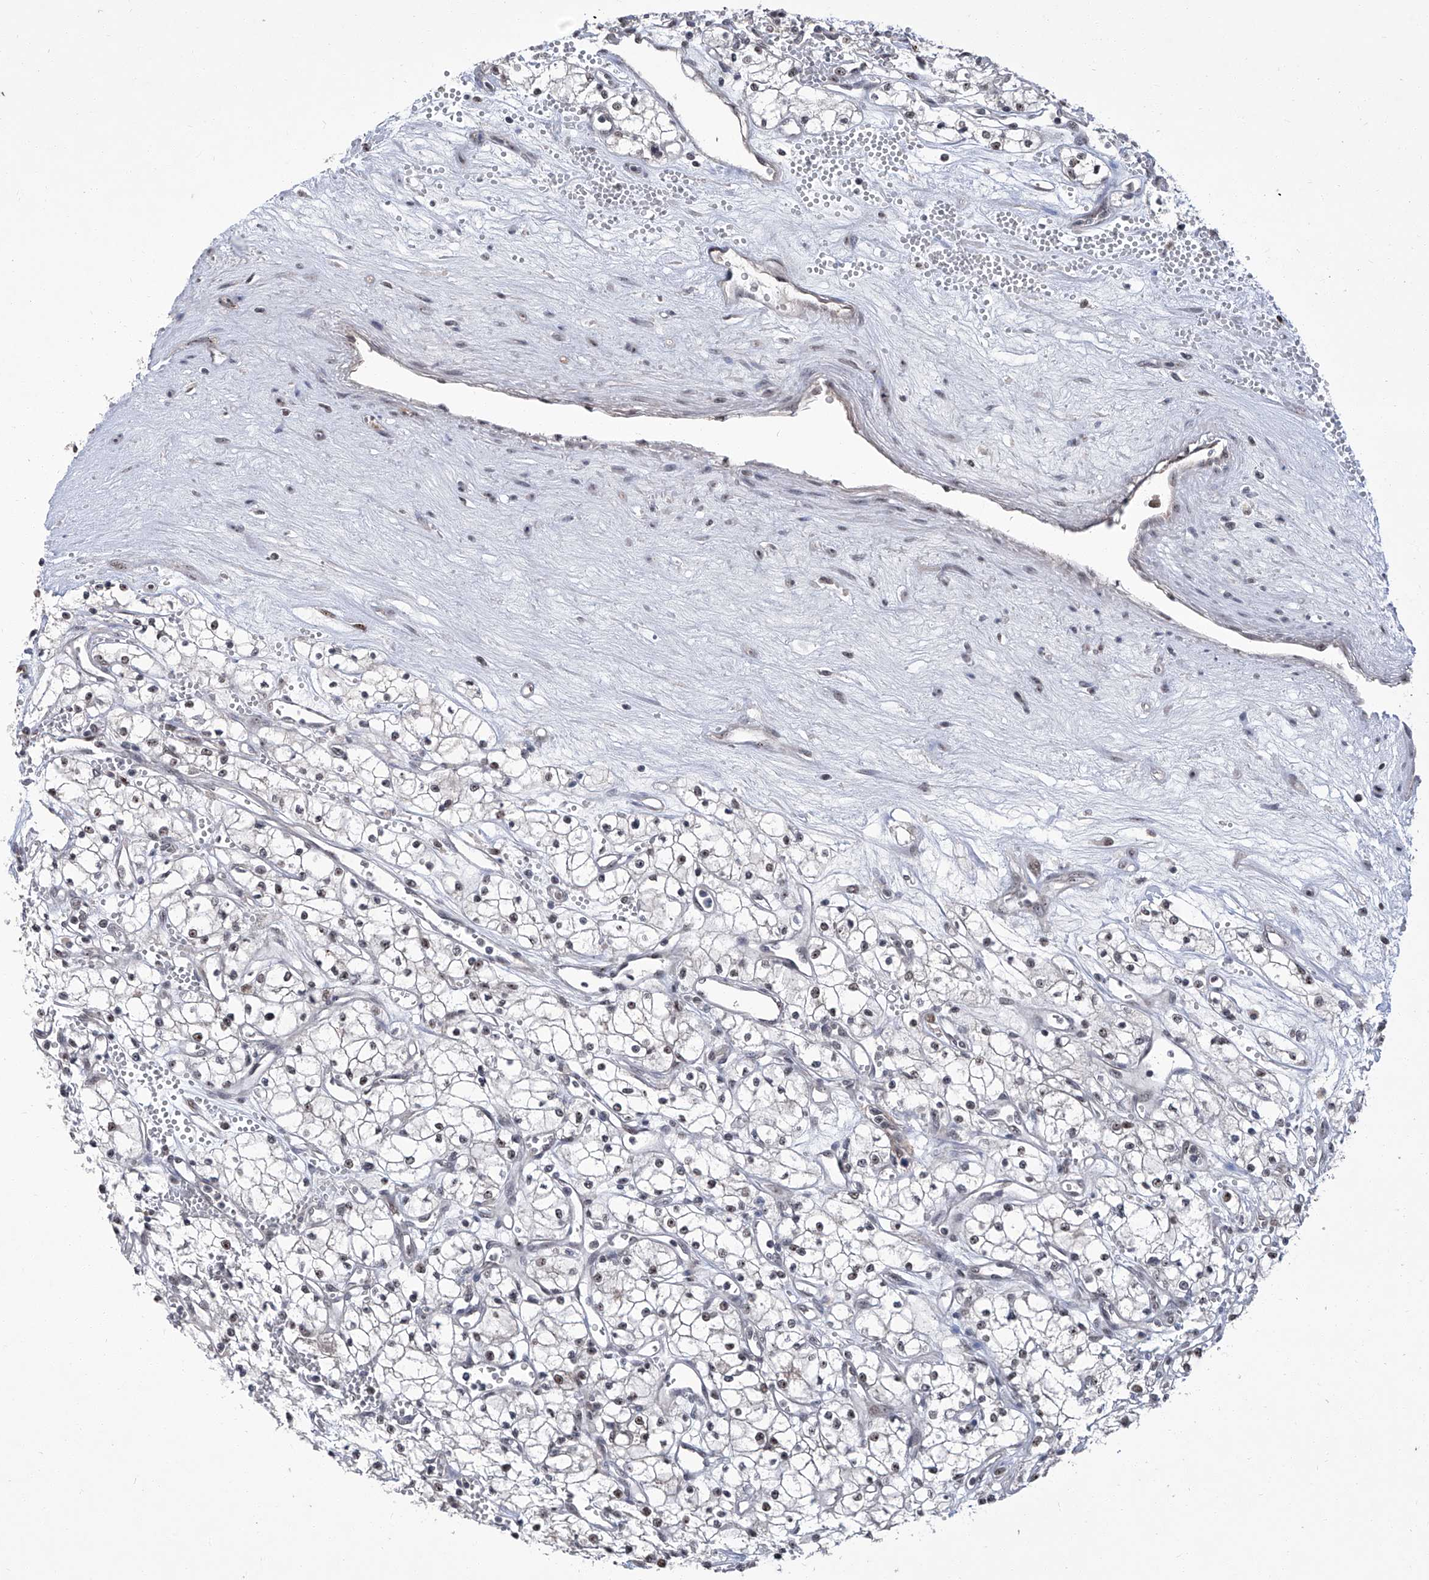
{"staining": {"intensity": "negative", "quantity": "none", "location": "none"}, "tissue": "renal cancer", "cell_type": "Tumor cells", "image_type": "cancer", "snomed": [{"axis": "morphology", "description": "Adenocarcinoma, NOS"}, {"axis": "topography", "description": "Kidney"}], "caption": "Tumor cells show no significant protein staining in renal cancer (adenocarcinoma).", "gene": "CMTR1", "patient": {"sex": "male", "age": 59}}